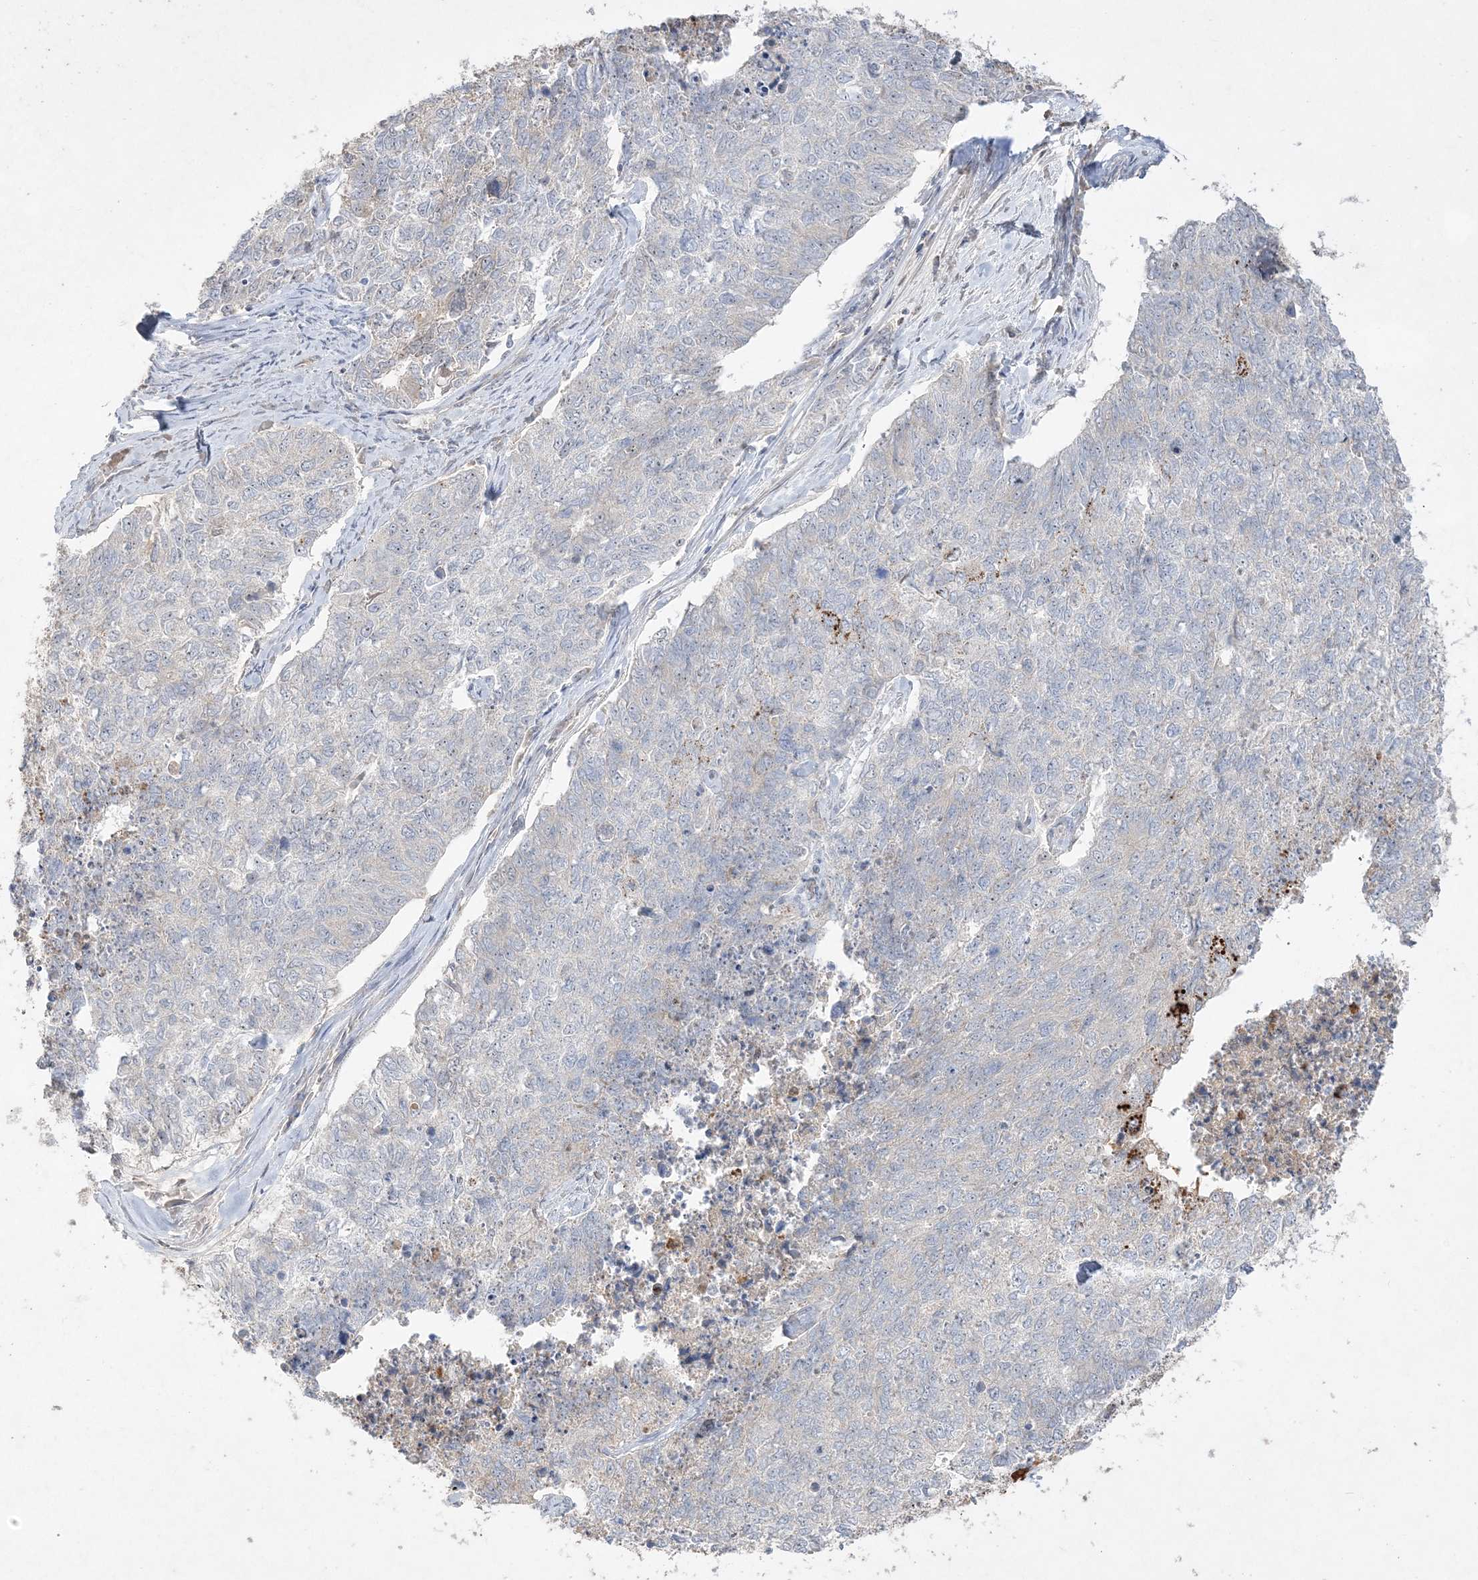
{"staining": {"intensity": "negative", "quantity": "none", "location": "none"}, "tissue": "cervical cancer", "cell_type": "Tumor cells", "image_type": "cancer", "snomed": [{"axis": "morphology", "description": "Squamous cell carcinoma, NOS"}, {"axis": "topography", "description": "Cervix"}], "caption": "This is an immunohistochemistry histopathology image of cervical cancer (squamous cell carcinoma). There is no expression in tumor cells.", "gene": "NOP16", "patient": {"sex": "female", "age": 63}}